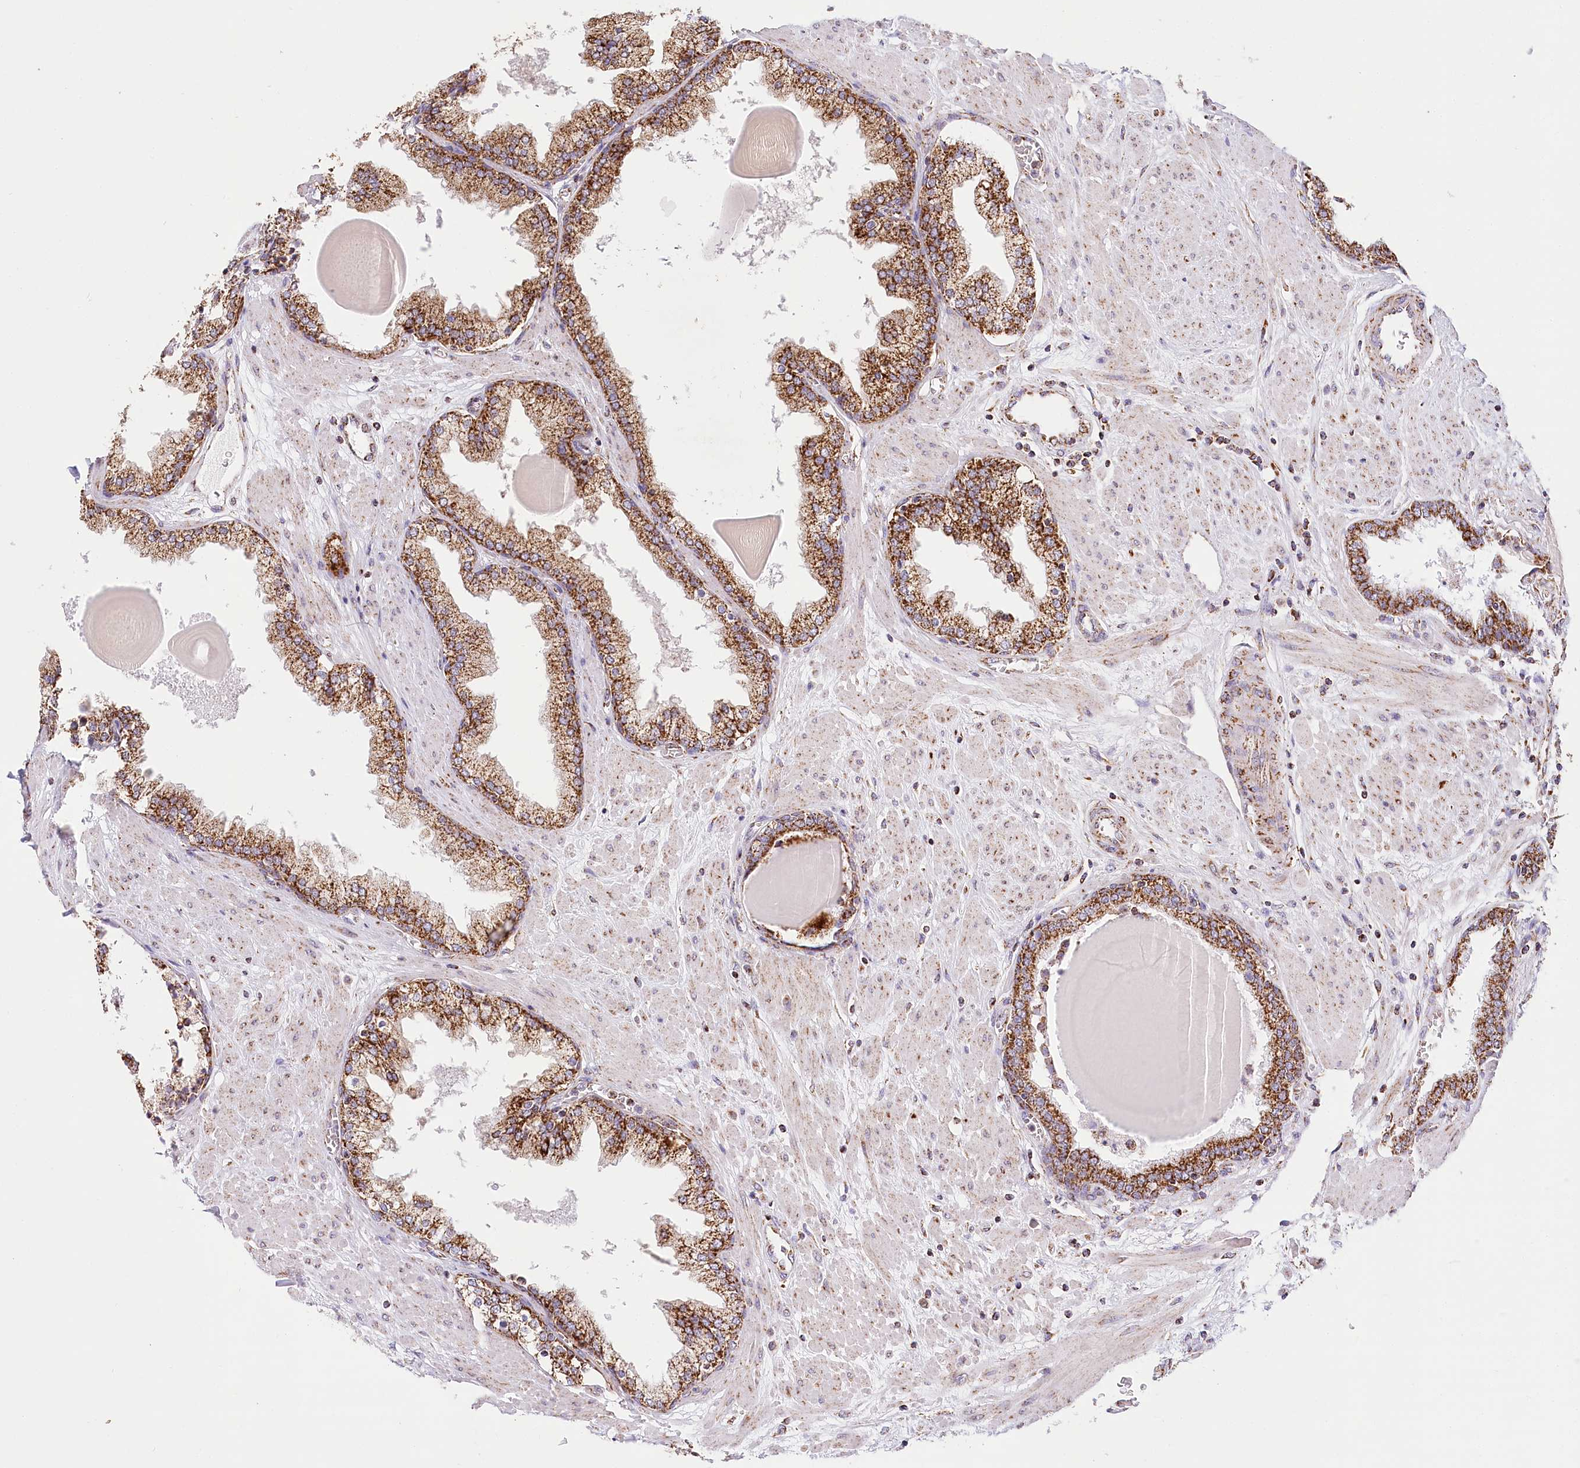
{"staining": {"intensity": "strong", "quantity": ">75%", "location": "cytoplasmic/membranous"}, "tissue": "prostate", "cell_type": "Glandular cells", "image_type": "normal", "snomed": [{"axis": "morphology", "description": "Normal tissue, NOS"}, {"axis": "topography", "description": "Prostate"}], "caption": "Strong cytoplasmic/membranous expression for a protein is identified in about >75% of glandular cells of normal prostate using IHC.", "gene": "LSS", "patient": {"sex": "male", "age": 51}}